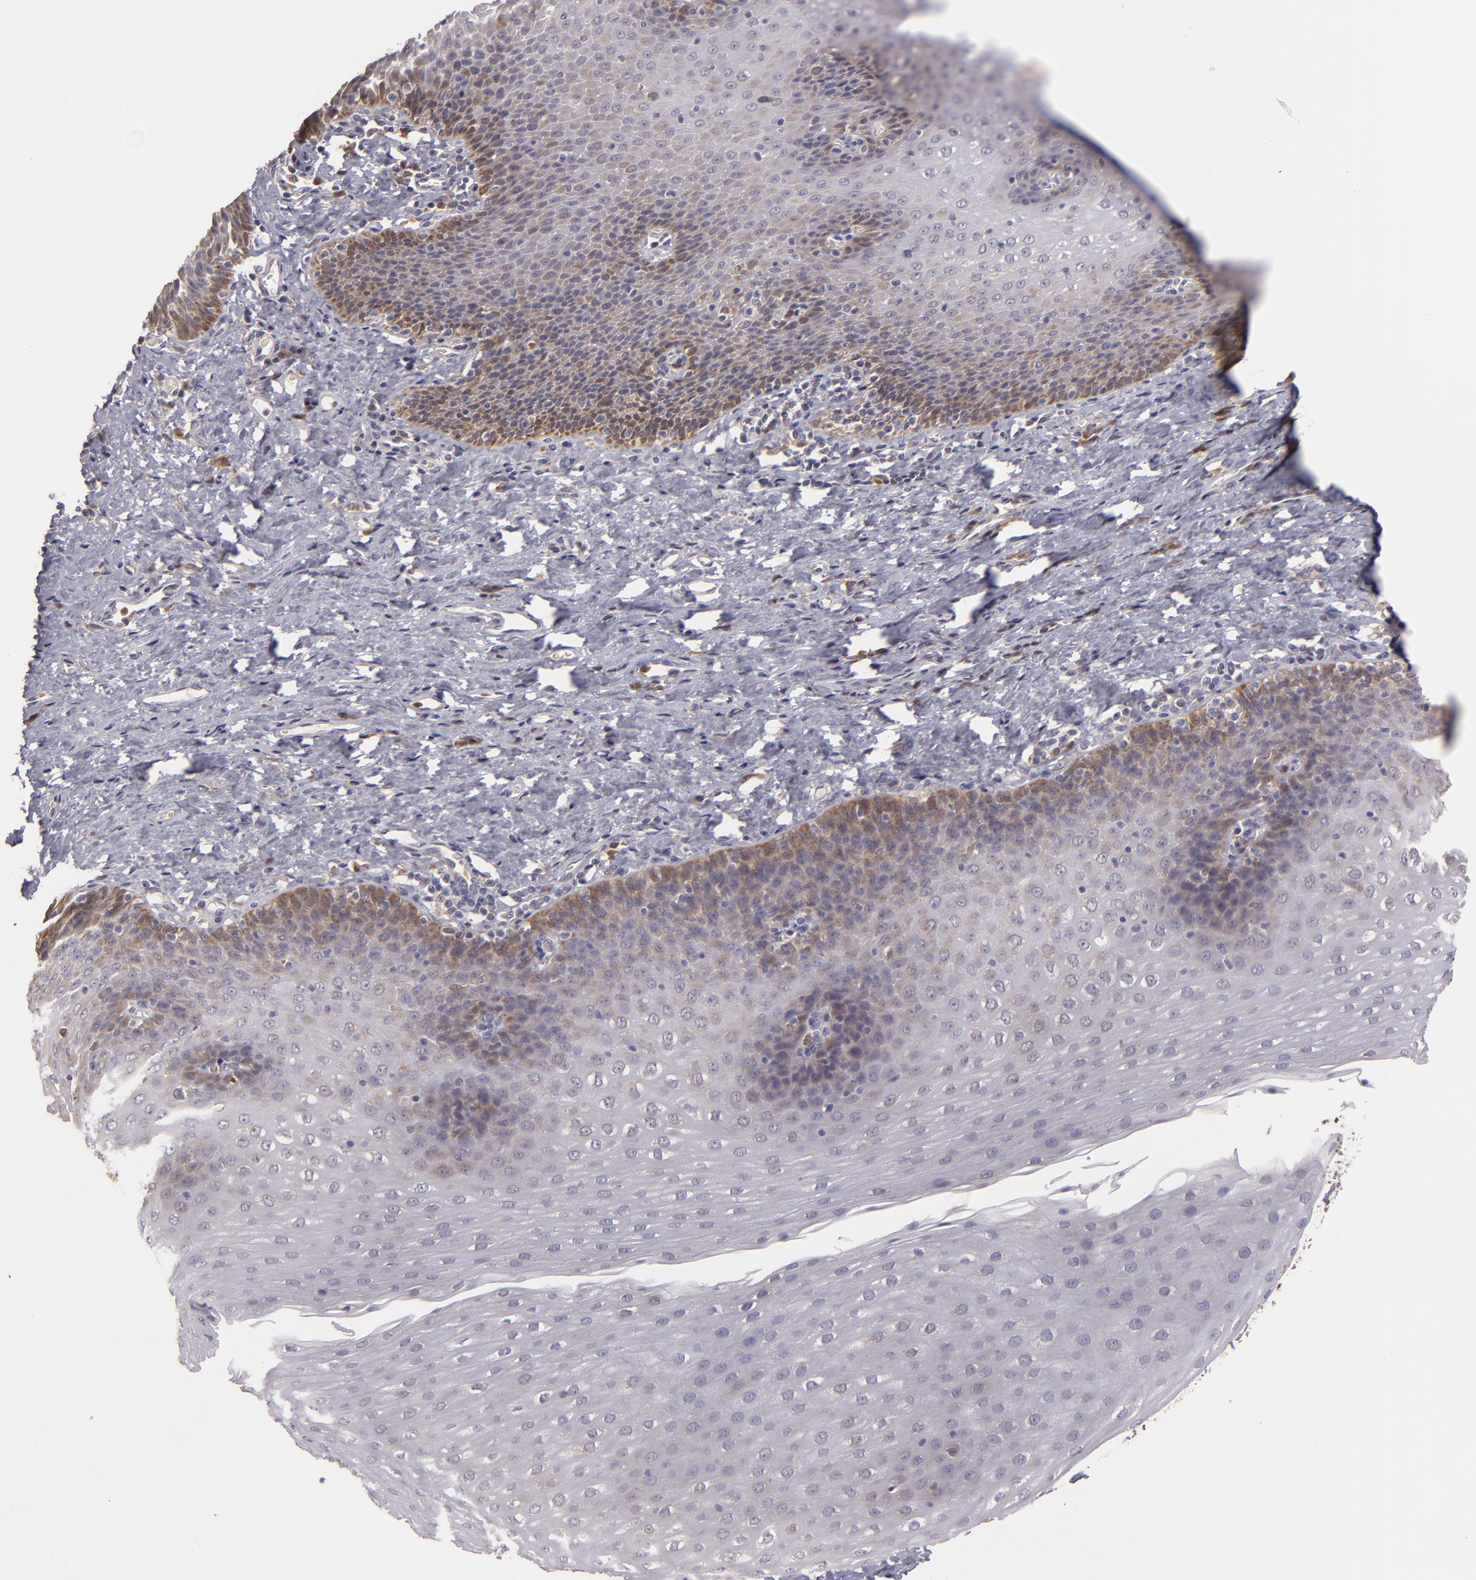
{"staining": {"intensity": "moderate", "quantity": "<25%", "location": "cytoplasmic/membranous"}, "tissue": "esophagus", "cell_type": "Squamous epithelial cells", "image_type": "normal", "snomed": [{"axis": "morphology", "description": "Normal tissue, NOS"}, {"axis": "topography", "description": "Esophagus"}], "caption": "Esophagus stained with immunohistochemistry reveals moderate cytoplasmic/membranous expression in about <25% of squamous epithelial cells.", "gene": "FHIT", "patient": {"sex": "female", "age": 61}}